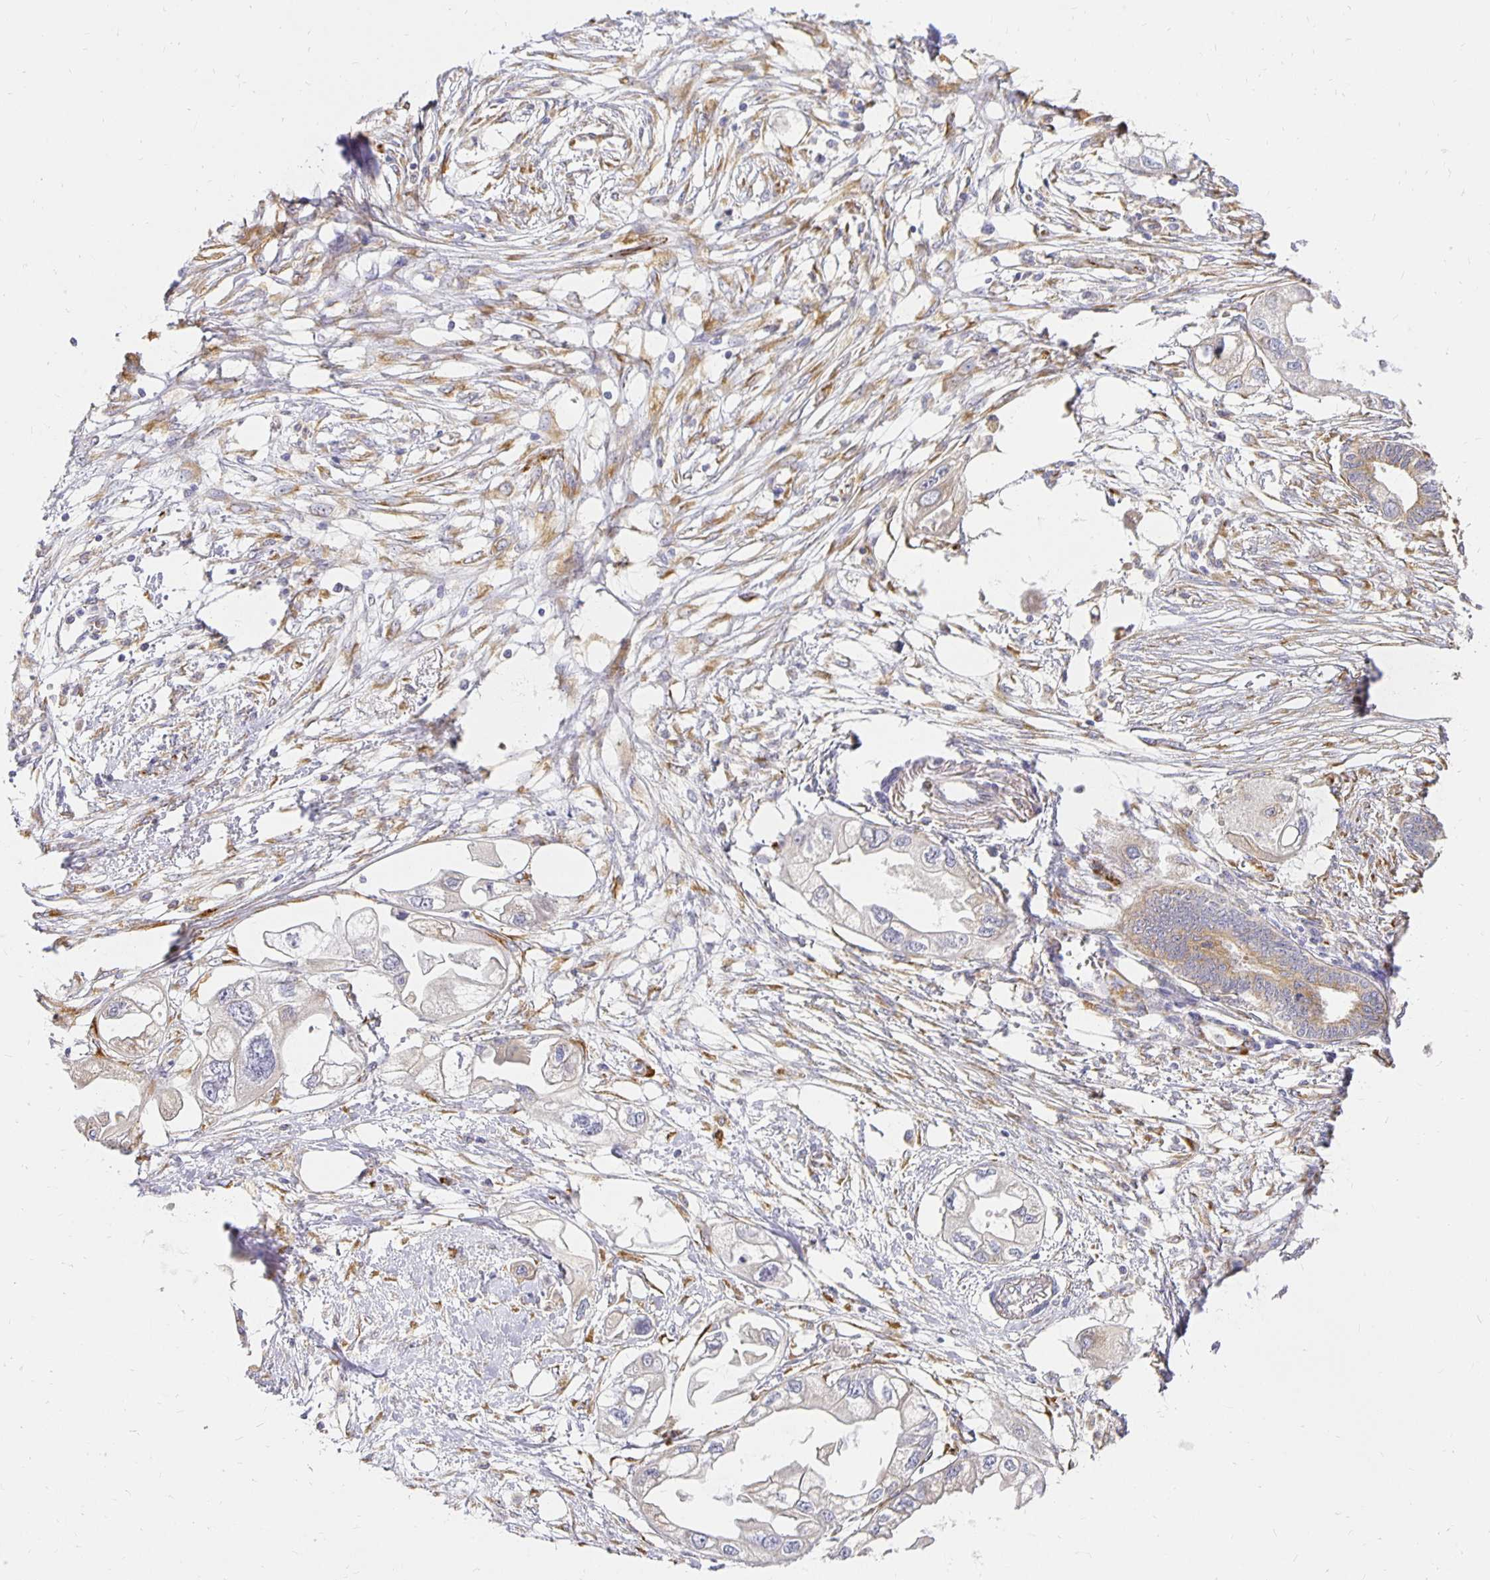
{"staining": {"intensity": "weak", "quantity": "25%-75%", "location": "cytoplasmic/membranous"}, "tissue": "endometrial cancer", "cell_type": "Tumor cells", "image_type": "cancer", "snomed": [{"axis": "morphology", "description": "Adenocarcinoma, NOS"}, {"axis": "morphology", "description": "Adenocarcinoma, metastatic, NOS"}, {"axis": "topography", "description": "Adipose tissue"}, {"axis": "topography", "description": "Endometrium"}], "caption": "A photomicrograph of human endometrial adenocarcinoma stained for a protein displays weak cytoplasmic/membranous brown staining in tumor cells. (brown staining indicates protein expression, while blue staining denotes nuclei).", "gene": "PLOD1", "patient": {"sex": "female", "age": 67}}